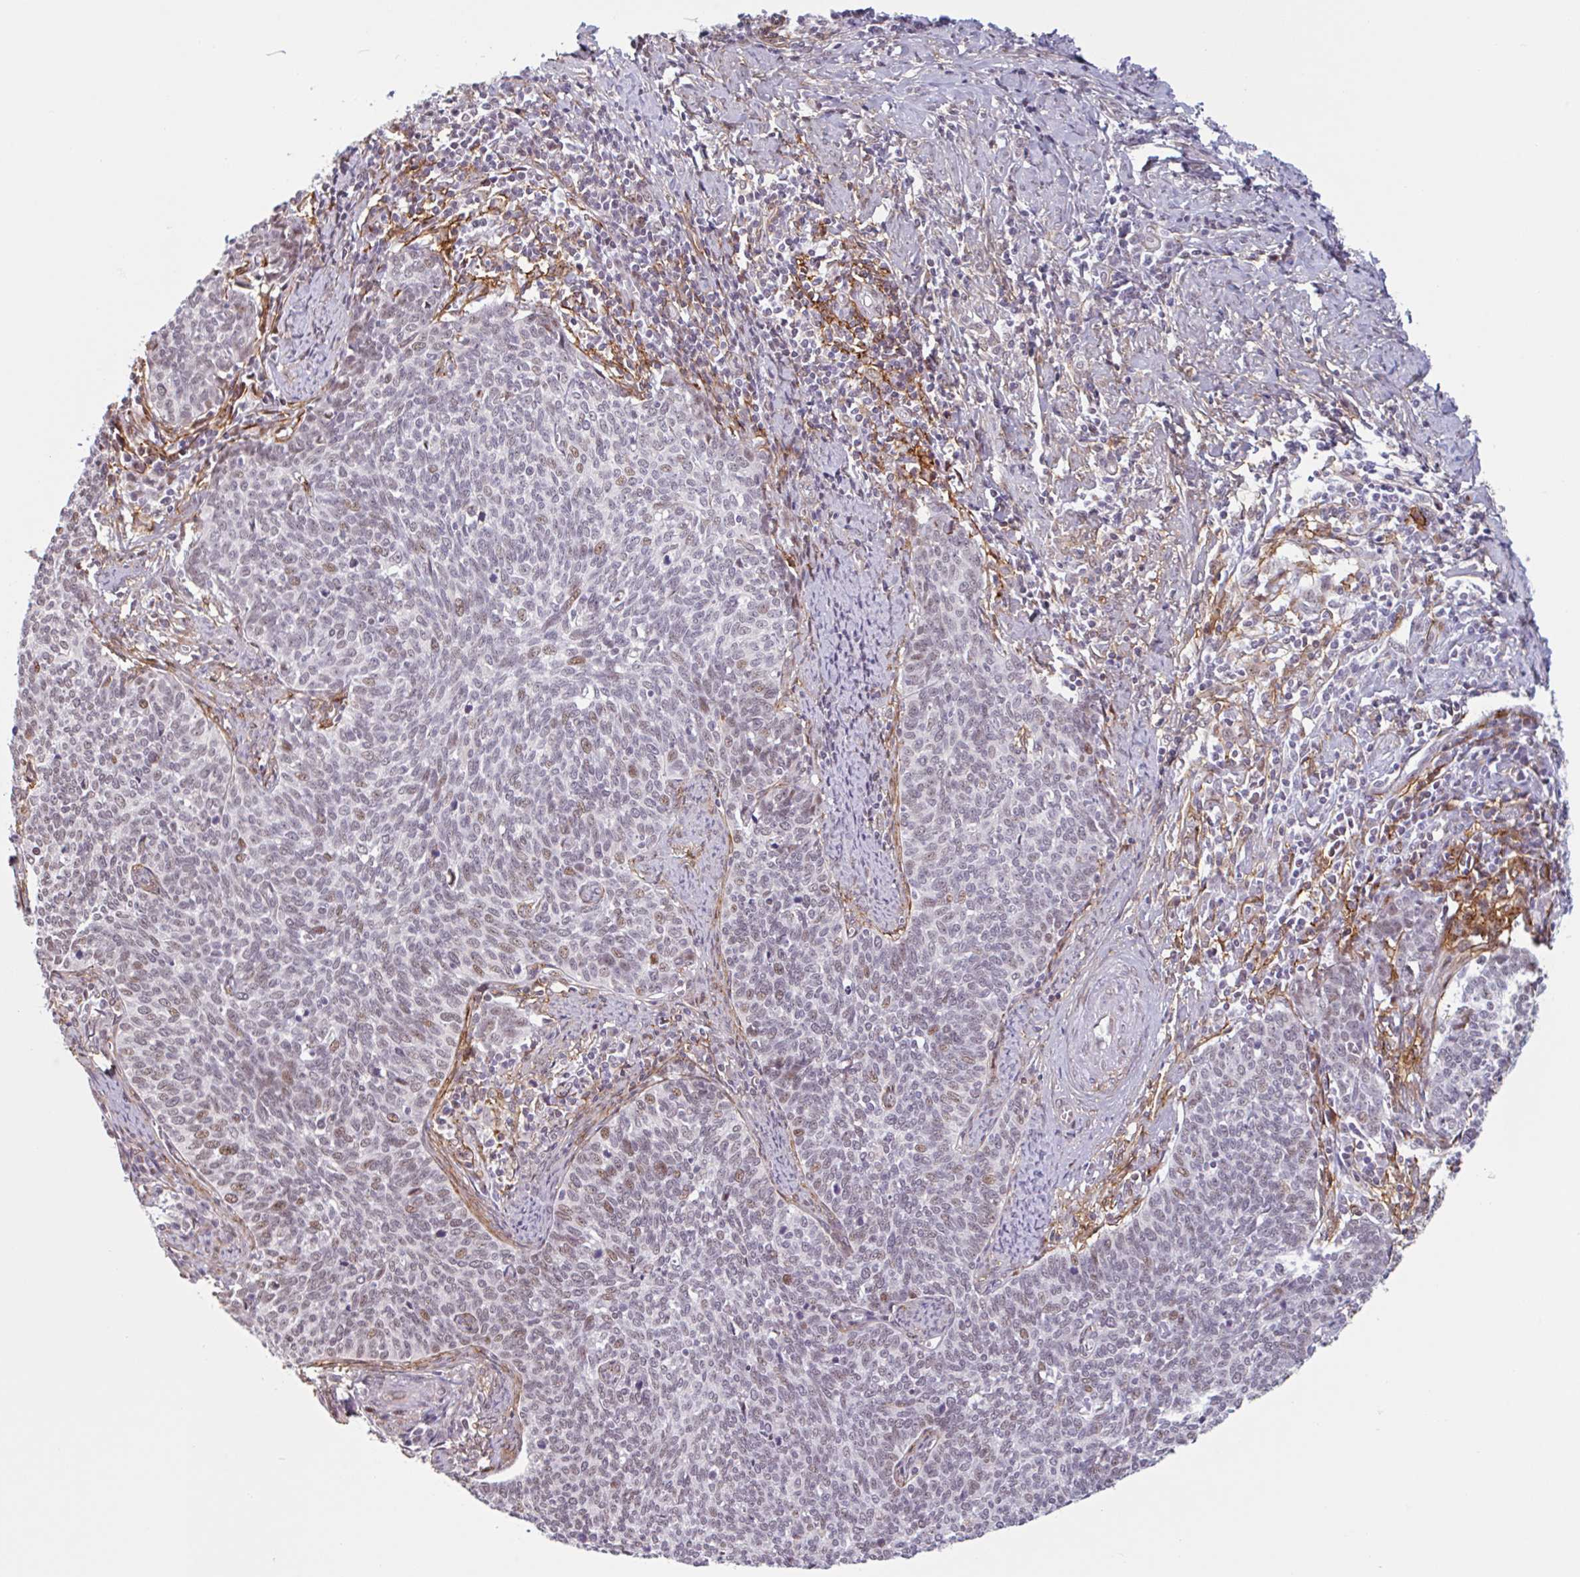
{"staining": {"intensity": "negative", "quantity": "none", "location": "none"}, "tissue": "cervical cancer", "cell_type": "Tumor cells", "image_type": "cancer", "snomed": [{"axis": "morphology", "description": "Squamous cell carcinoma, NOS"}, {"axis": "topography", "description": "Cervix"}], "caption": "Tumor cells are negative for brown protein staining in cervical squamous cell carcinoma. The staining was performed using DAB (3,3'-diaminobenzidine) to visualize the protein expression in brown, while the nuclei were stained in blue with hematoxylin (Magnification: 20x).", "gene": "TMEM119", "patient": {"sex": "female", "age": 39}}